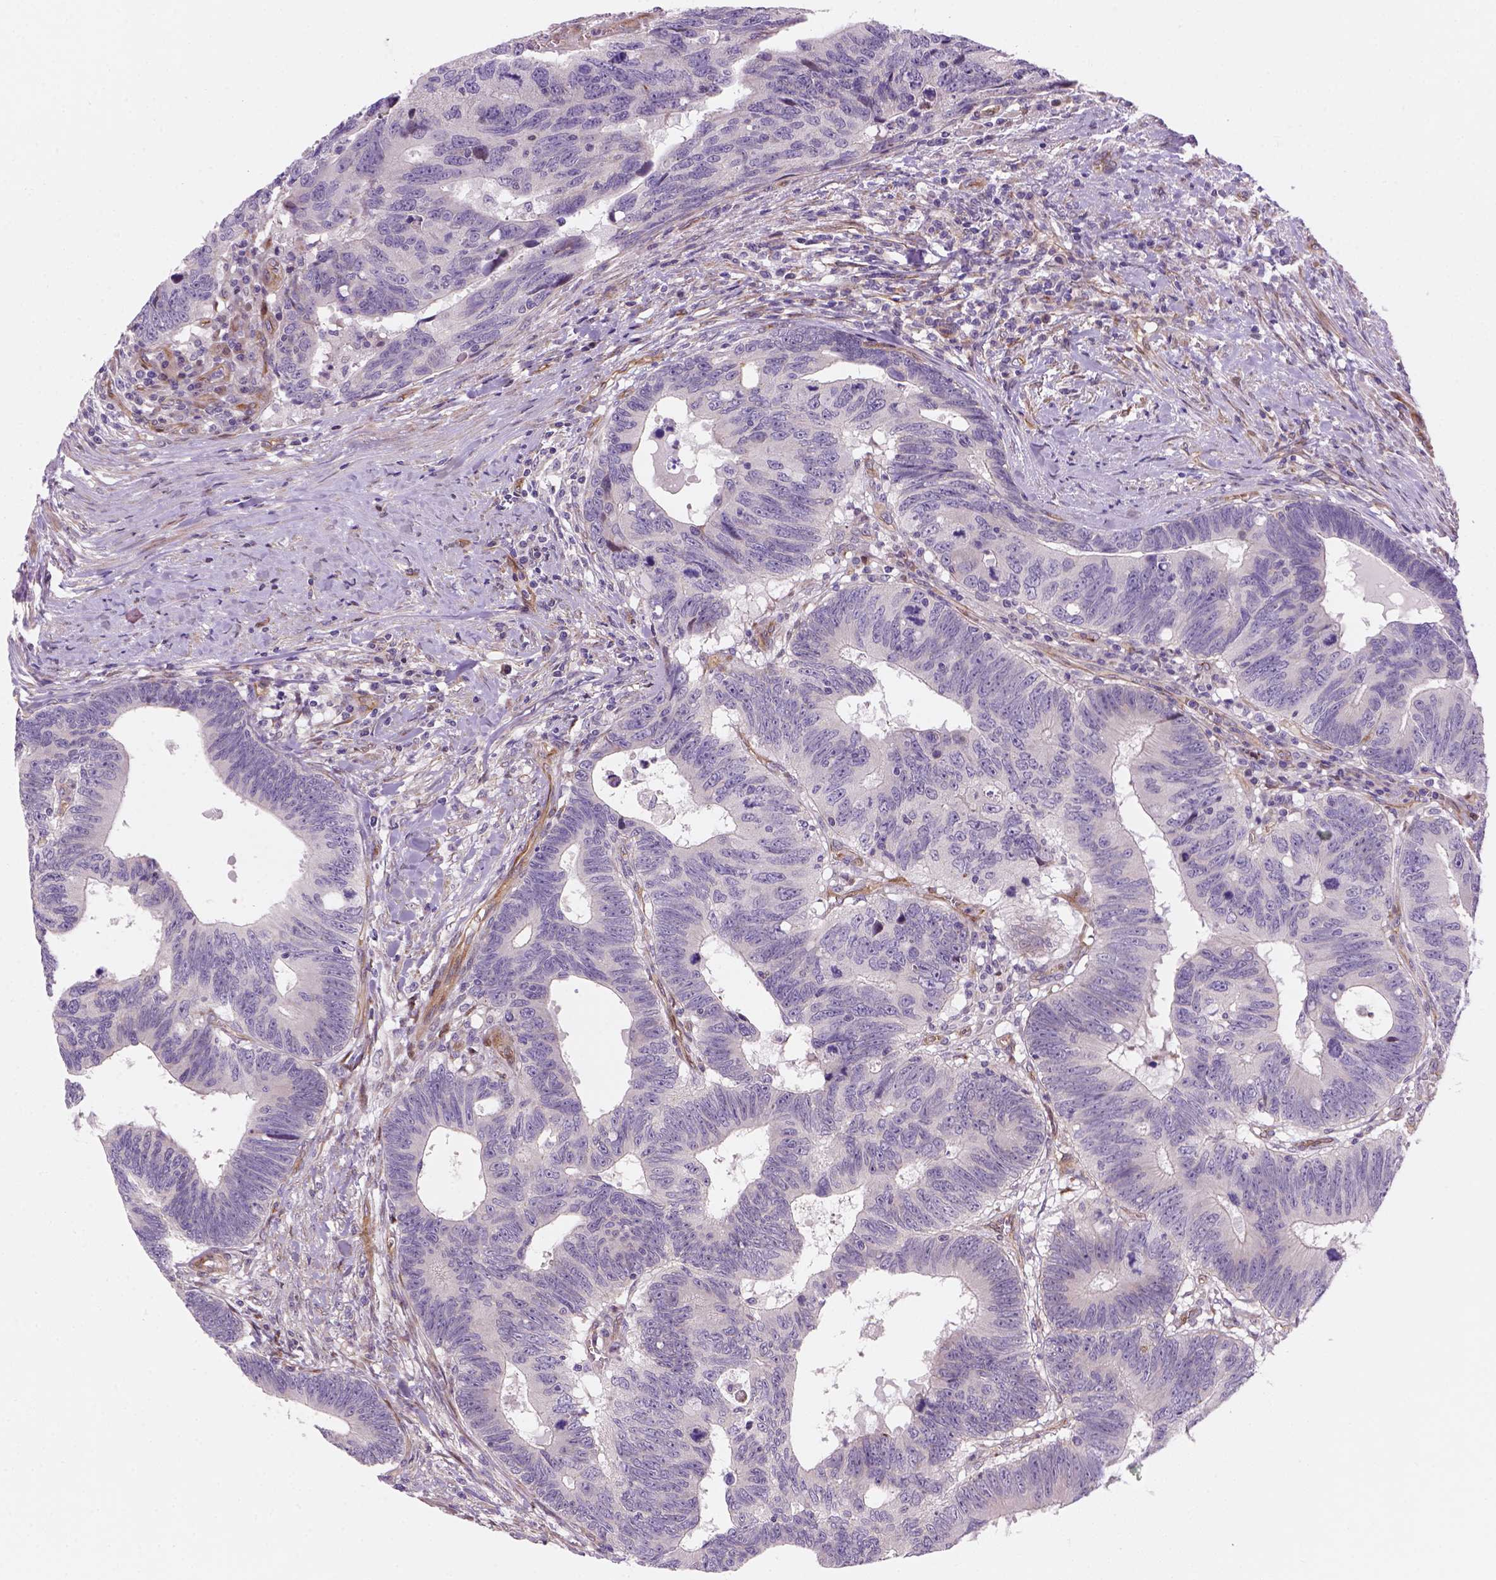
{"staining": {"intensity": "negative", "quantity": "none", "location": "none"}, "tissue": "colorectal cancer", "cell_type": "Tumor cells", "image_type": "cancer", "snomed": [{"axis": "morphology", "description": "Adenocarcinoma, NOS"}, {"axis": "topography", "description": "Colon"}], "caption": "A high-resolution histopathology image shows IHC staining of colorectal adenocarcinoma, which shows no significant expression in tumor cells.", "gene": "VSTM5", "patient": {"sex": "female", "age": 77}}